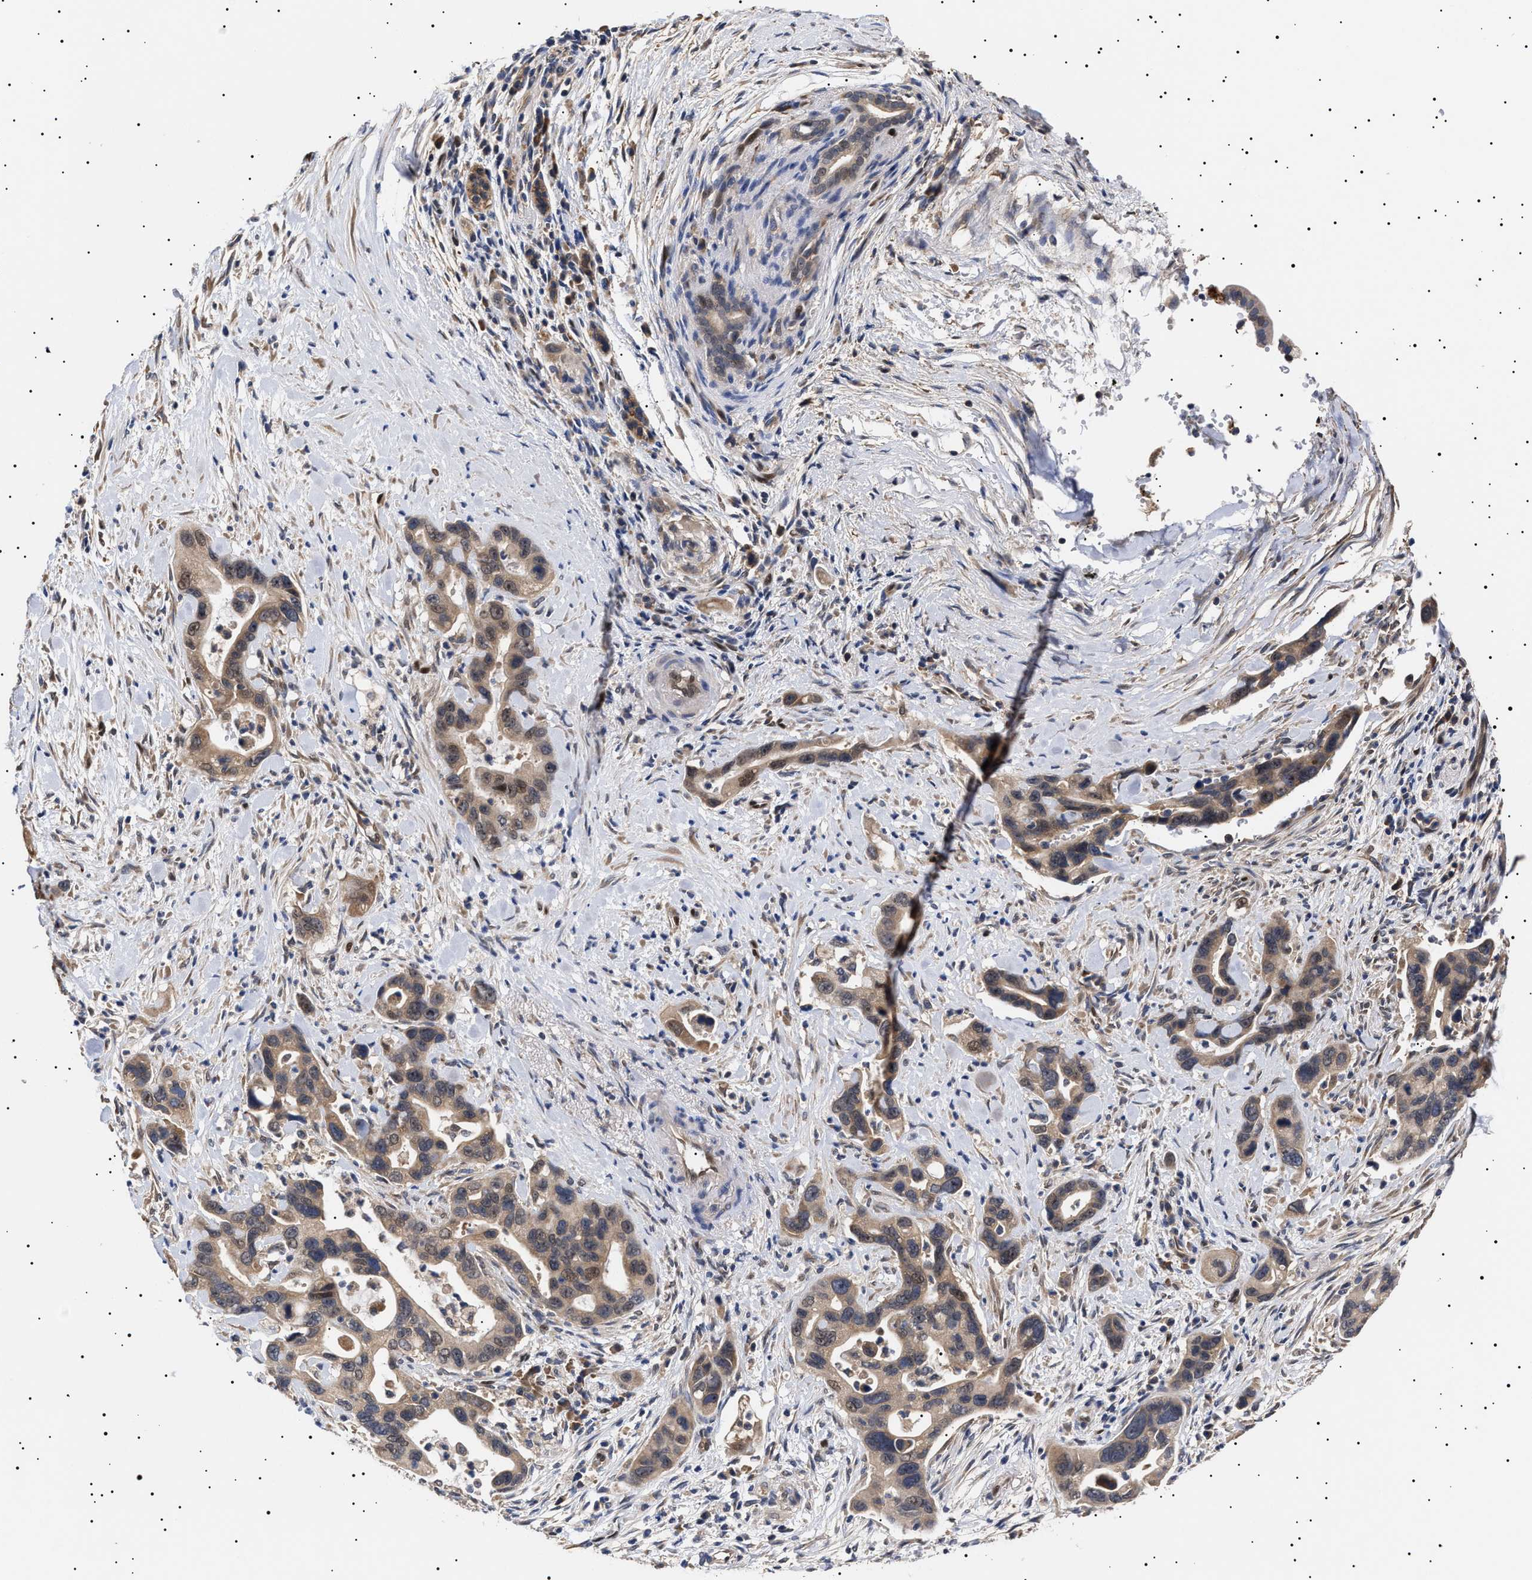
{"staining": {"intensity": "moderate", "quantity": ">75%", "location": "cytoplasmic/membranous,nuclear"}, "tissue": "pancreatic cancer", "cell_type": "Tumor cells", "image_type": "cancer", "snomed": [{"axis": "morphology", "description": "Adenocarcinoma, NOS"}, {"axis": "topography", "description": "Pancreas"}], "caption": "A histopathology image showing moderate cytoplasmic/membranous and nuclear expression in approximately >75% of tumor cells in pancreatic cancer, as visualized by brown immunohistochemical staining.", "gene": "KRBA1", "patient": {"sex": "female", "age": 70}}